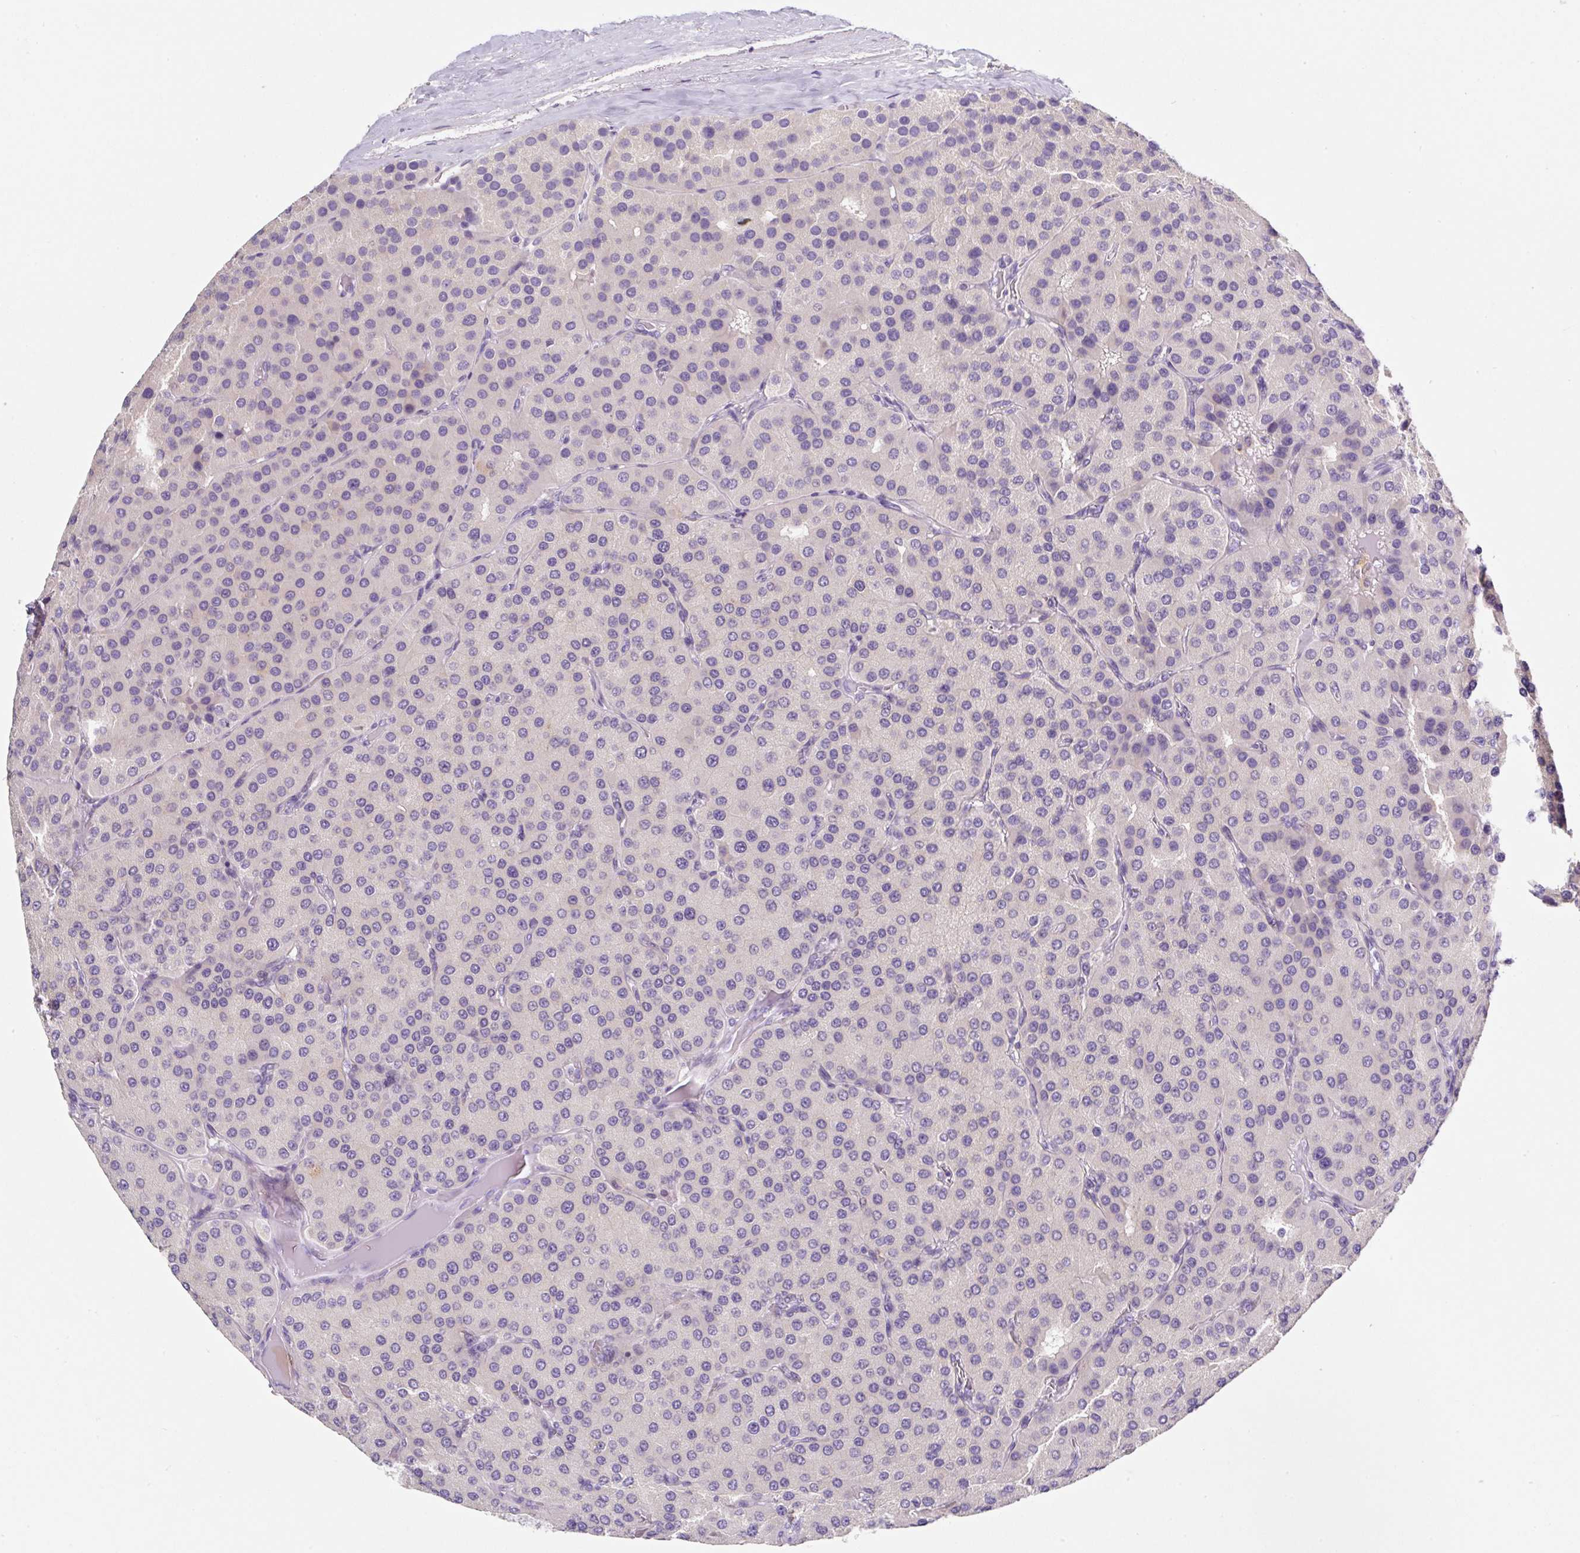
{"staining": {"intensity": "negative", "quantity": "none", "location": "none"}, "tissue": "parathyroid gland", "cell_type": "Glandular cells", "image_type": "normal", "snomed": [{"axis": "morphology", "description": "Normal tissue, NOS"}, {"axis": "morphology", "description": "Adenoma, NOS"}, {"axis": "topography", "description": "Parathyroid gland"}], "caption": "A high-resolution histopathology image shows immunohistochemistry (IHC) staining of benign parathyroid gland, which exhibits no significant expression in glandular cells. (Brightfield microscopy of DAB IHC at high magnification).", "gene": "SYP", "patient": {"sex": "female", "age": 86}}